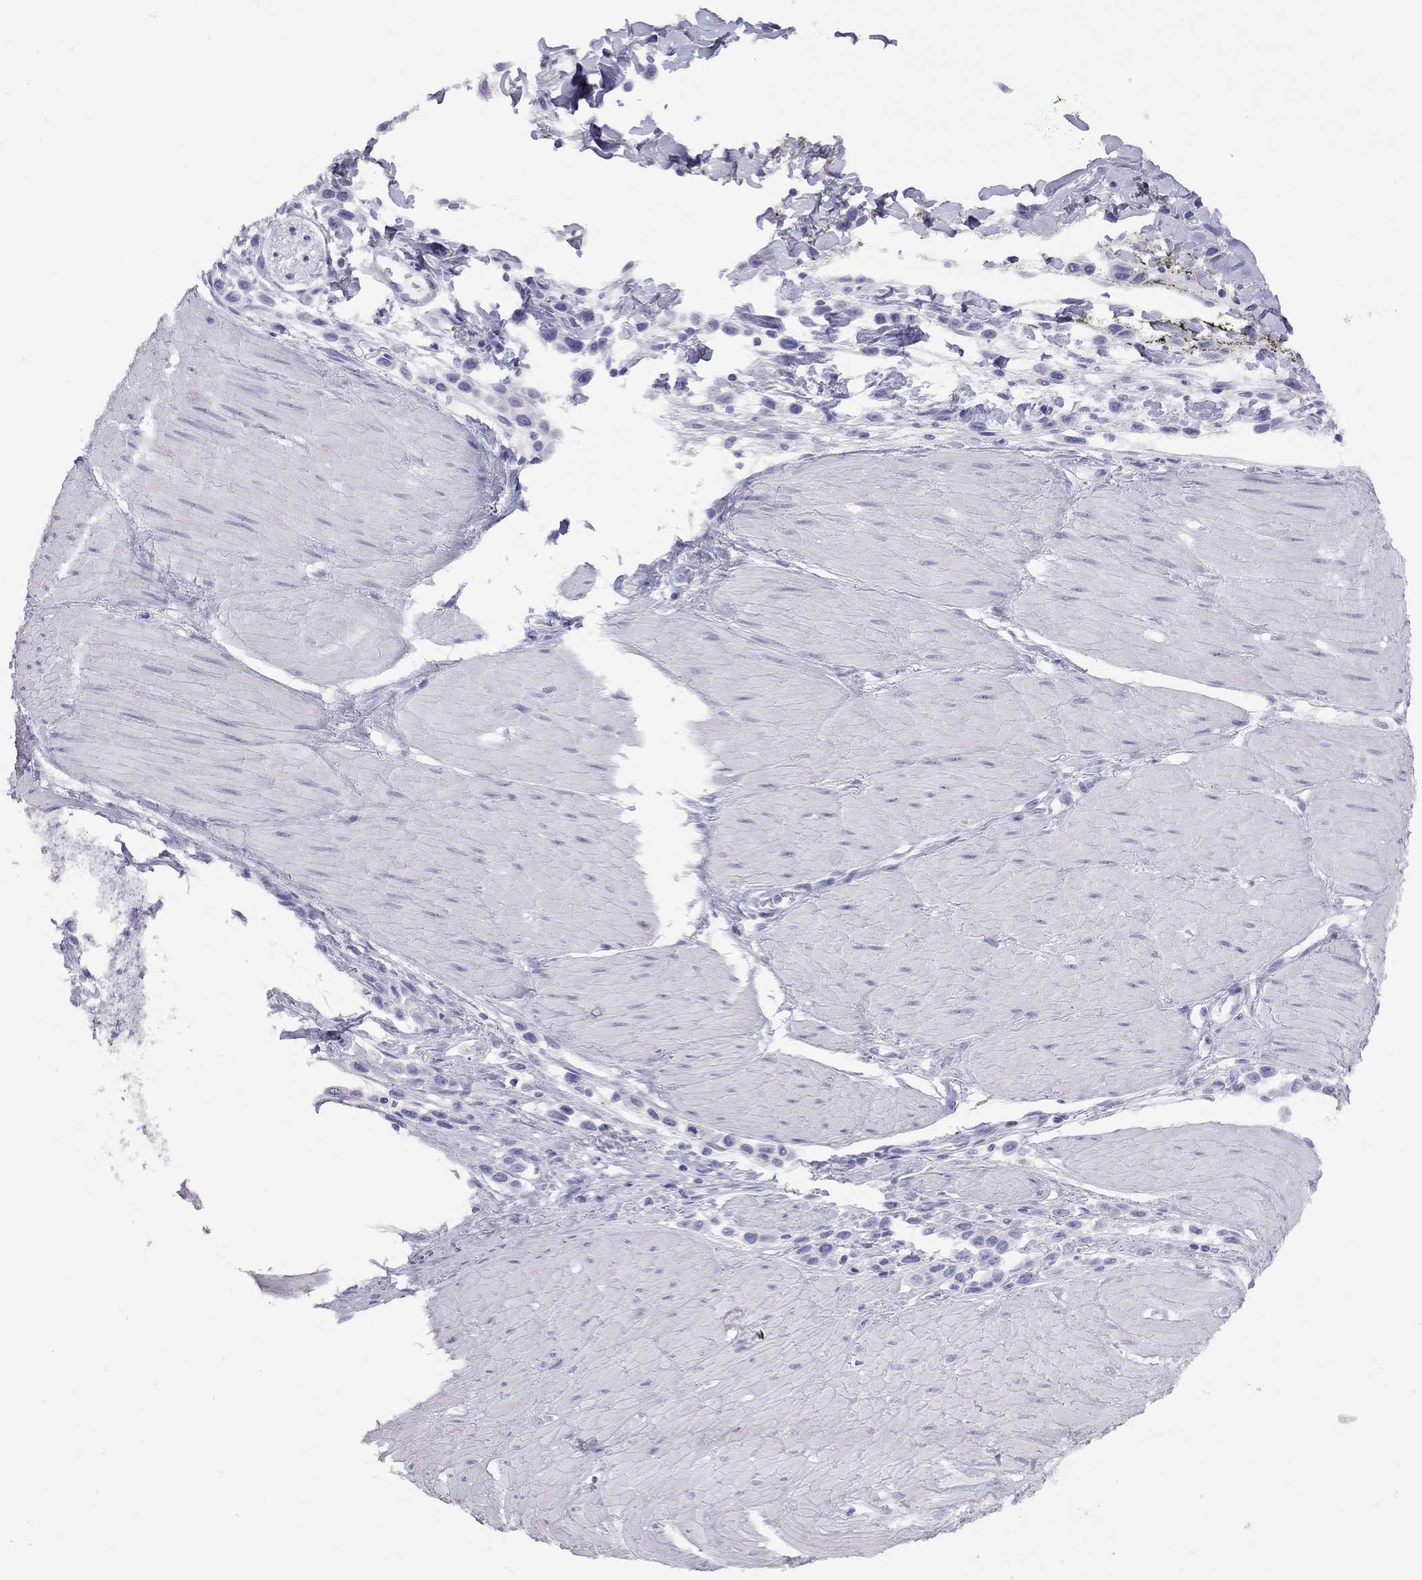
{"staining": {"intensity": "negative", "quantity": "none", "location": "none"}, "tissue": "stomach cancer", "cell_type": "Tumor cells", "image_type": "cancer", "snomed": [{"axis": "morphology", "description": "Adenocarcinoma, NOS"}, {"axis": "topography", "description": "Stomach"}], "caption": "Immunohistochemistry histopathology image of human adenocarcinoma (stomach) stained for a protein (brown), which displays no staining in tumor cells.", "gene": "STAG3", "patient": {"sex": "male", "age": 47}}